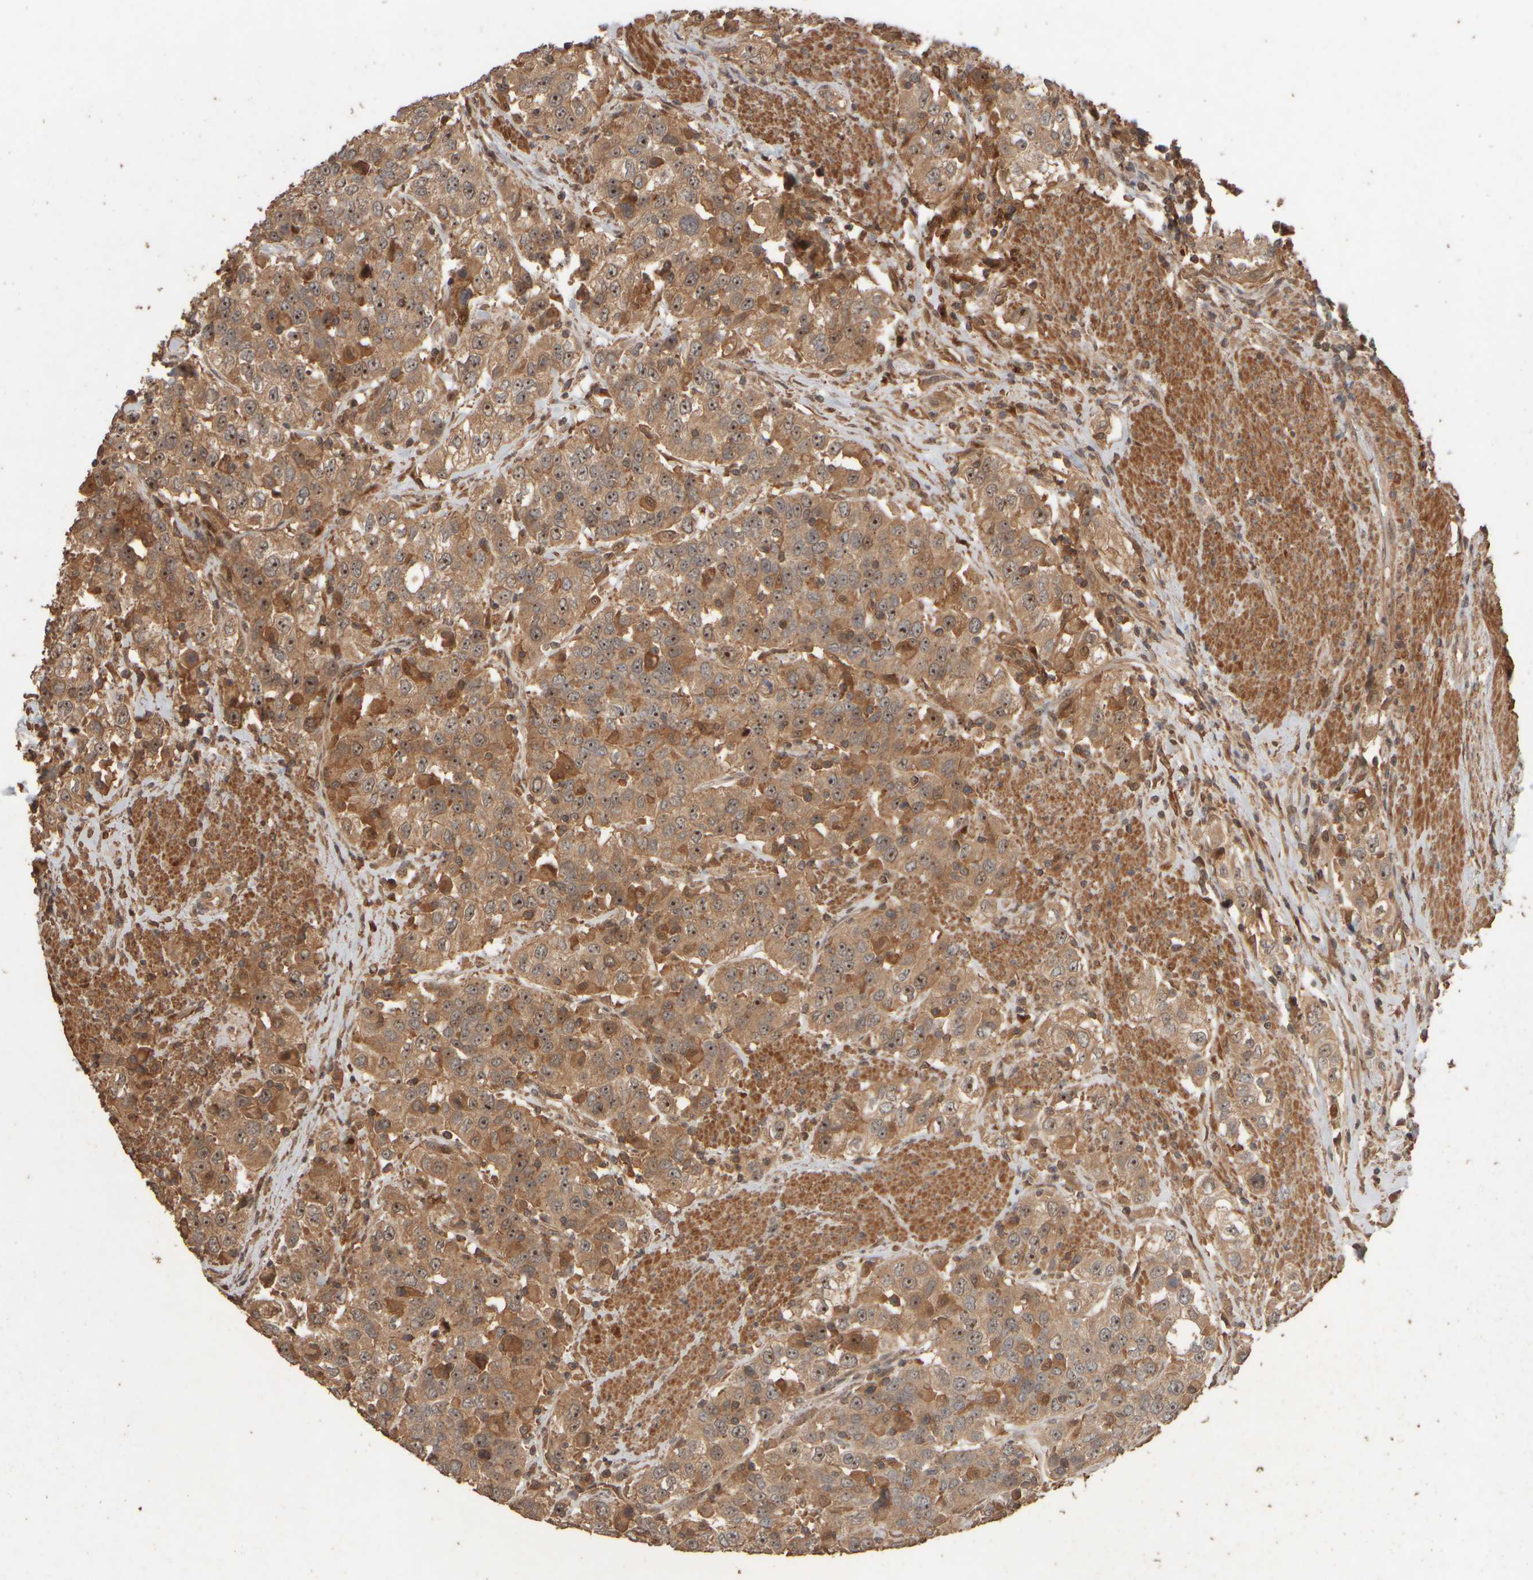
{"staining": {"intensity": "moderate", "quantity": ">75%", "location": "cytoplasmic/membranous,nuclear"}, "tissue": "urothelial cancer", "cell_type": "Tumor cells", "image_type": "cancer", "snomed": [{"axis": "morphology", "description": "Urothelial carcinoma, High grade"}, {"axis": "topography", "description": "Urinary bladder"}], "caption": "Protein staining demonstrates moderate cytoplasmic/membranous and nuclear expression in about >75% of tumor cells in urothelial cancer. (IHC, brightfield microscopy, high magnification).", "gene": "SPHK1", "patient": {"sex": "female", "age": 80}}